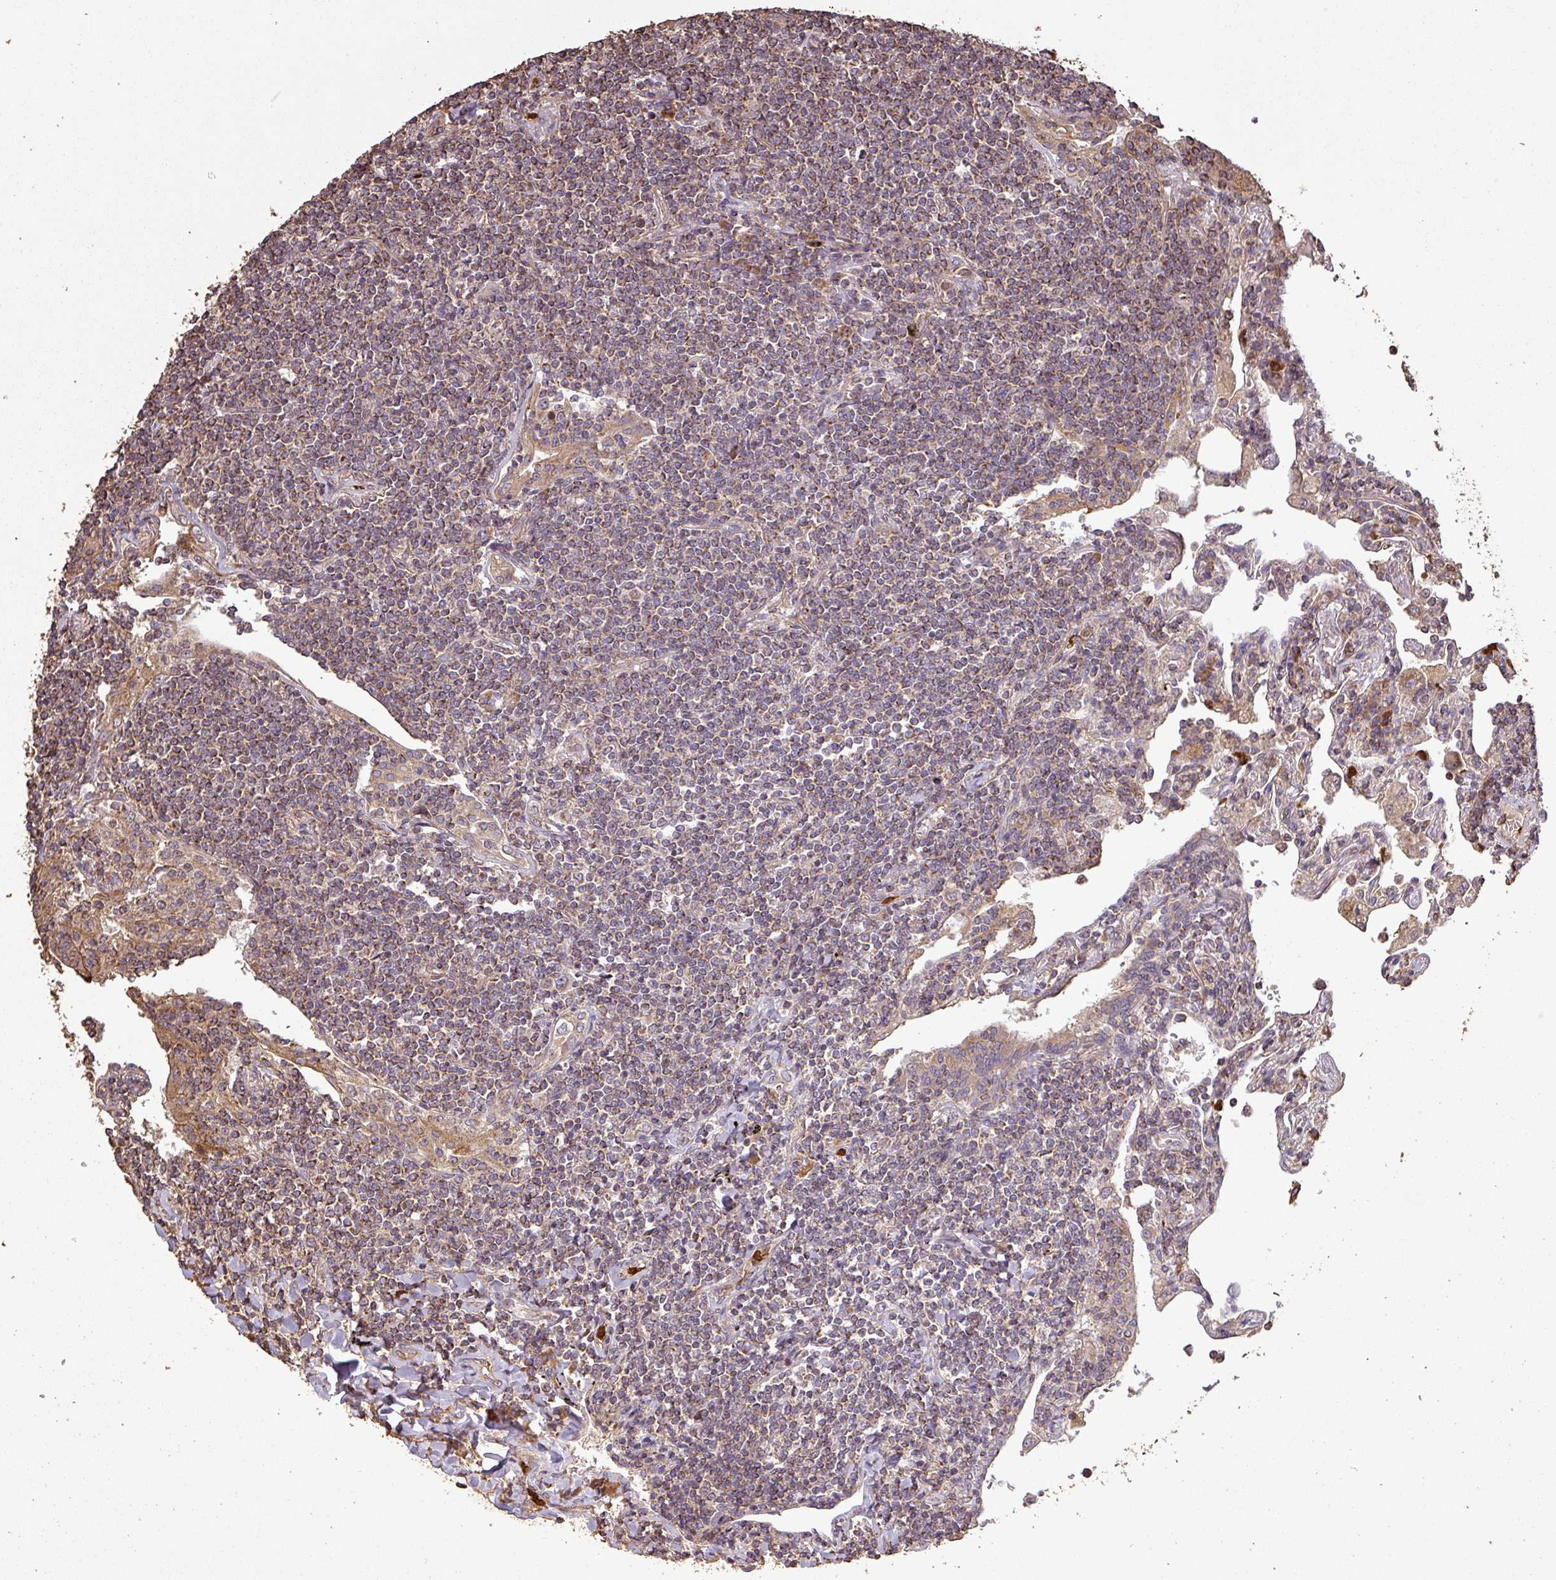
{"staining": {"intensity": "moderate", "quantity": ">75%", "location": "cytoplasmic/membranous"}, "tissue": "lymphoma", "cell_type": "Tumor cells", "image_type": "cancer", "snomed": [{"axis": "morphology", "description": "Malignant lymphoma, non-Hodgkin's type, Low grade"}, {"axis": "topography", "description": "Lung"}], "caption": "Low-grade malignant lymphoma, non-Hodgkin's type stained with a protein marker reveals moderate staining in tumor cells.", "gene": "PLEKHM1", "patient": {"sex": "female", "age": 71}}